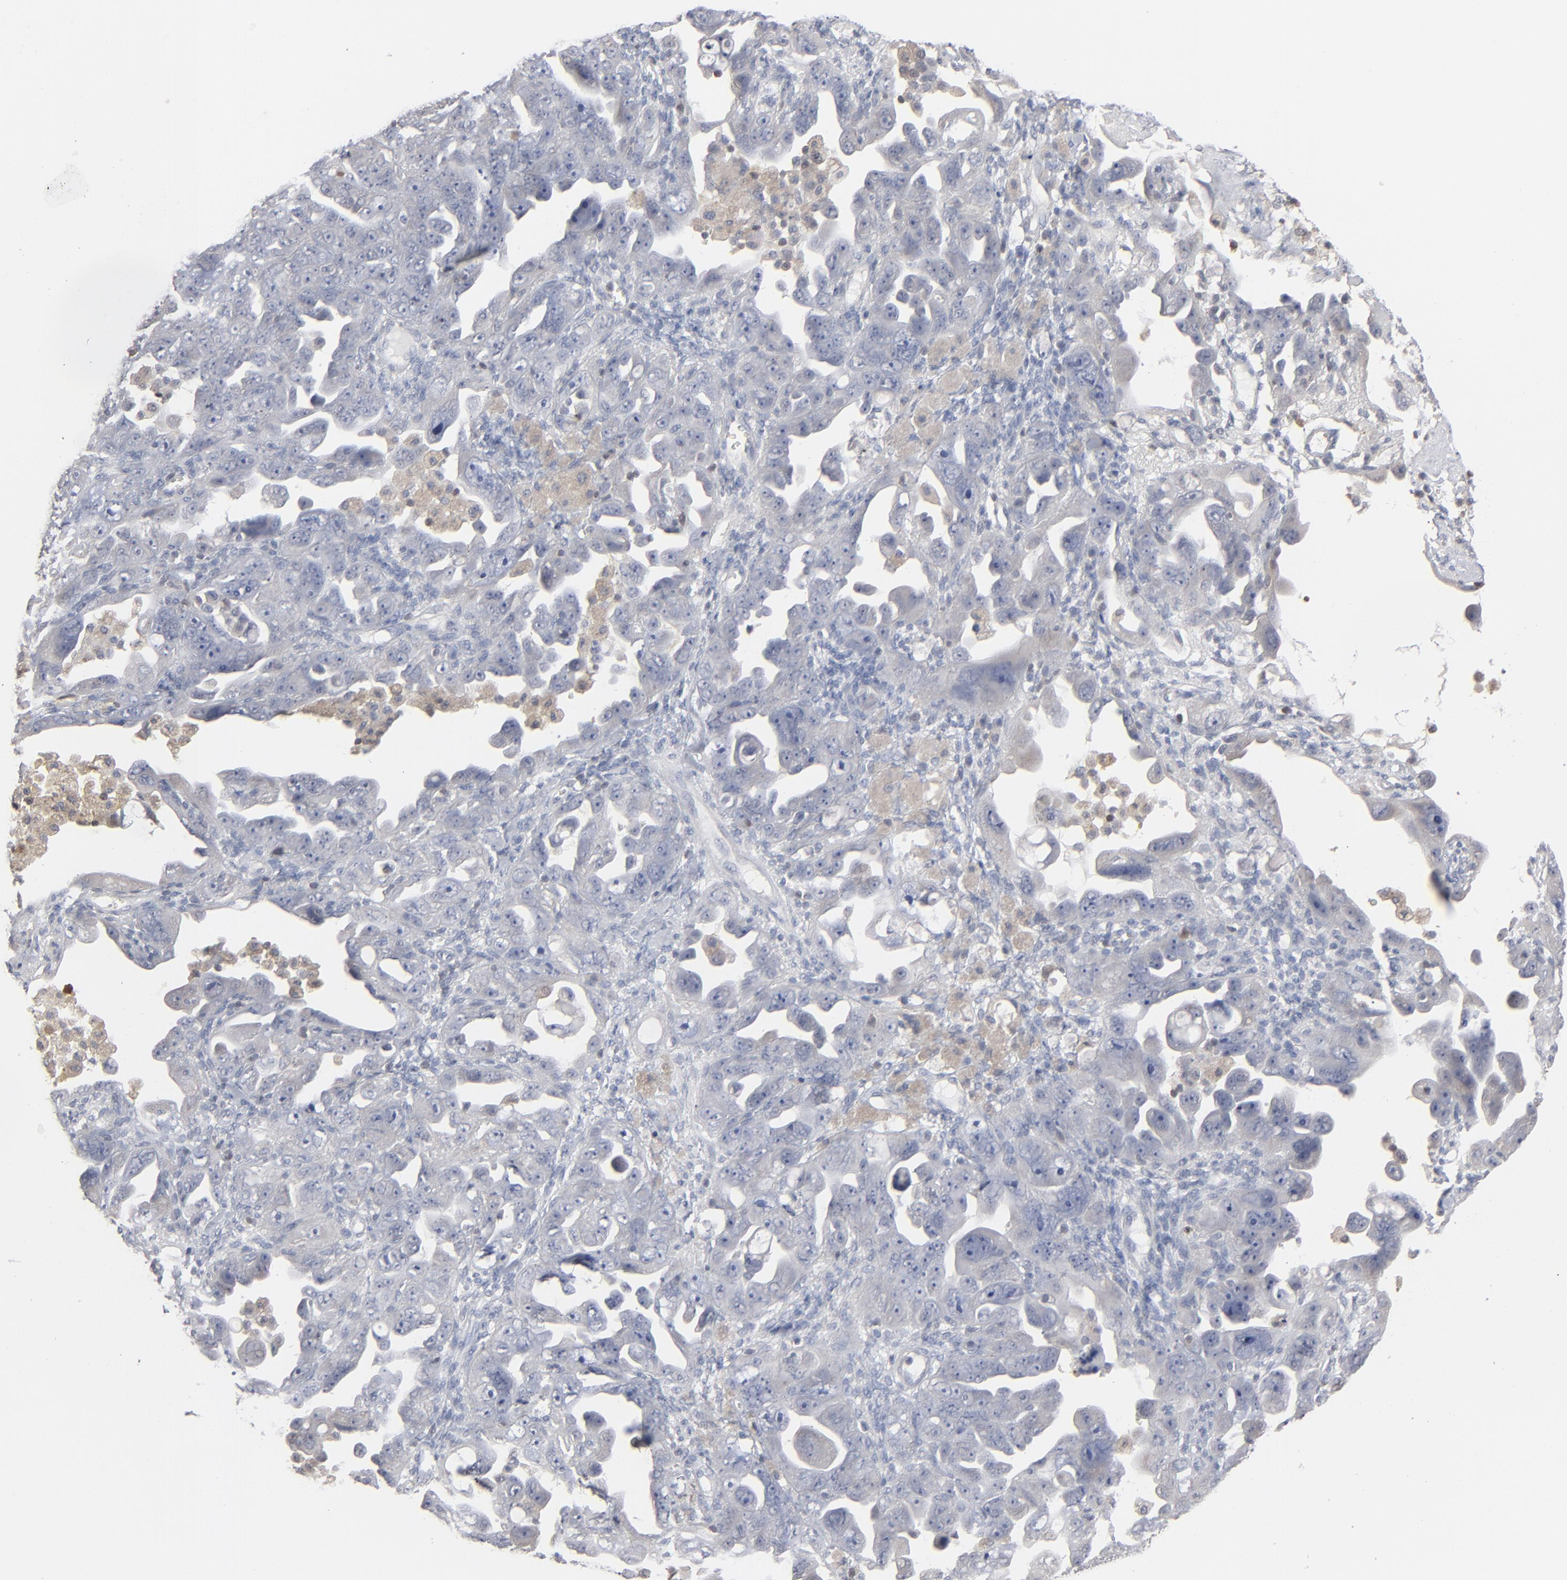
{"staining": {"intensity": "negative", "quantity": "none", "location": "none"}, "tissue": "ovarian cancer", "cell_type": "Tumor cells", "image_type": "cancer", "snomed": [{"axis": "morphology", "description": "Cystadenocarcinoma, serous, NOS"}, {"axis": "topography", "description": "Ovary"}], "caption": "DAB (3,3'-diaminobenzidine) immunohistochemical staining of human ovarian cancer reveals no significant positivity in tumor cells. (Stains: DAB immunohistochemistry (IHC) with hematoxylin counter stain, Microscopy: brightfield microscopy at high magnification).", "gene": "STAT4", "patient": {"sex": "female", "age": 66}}